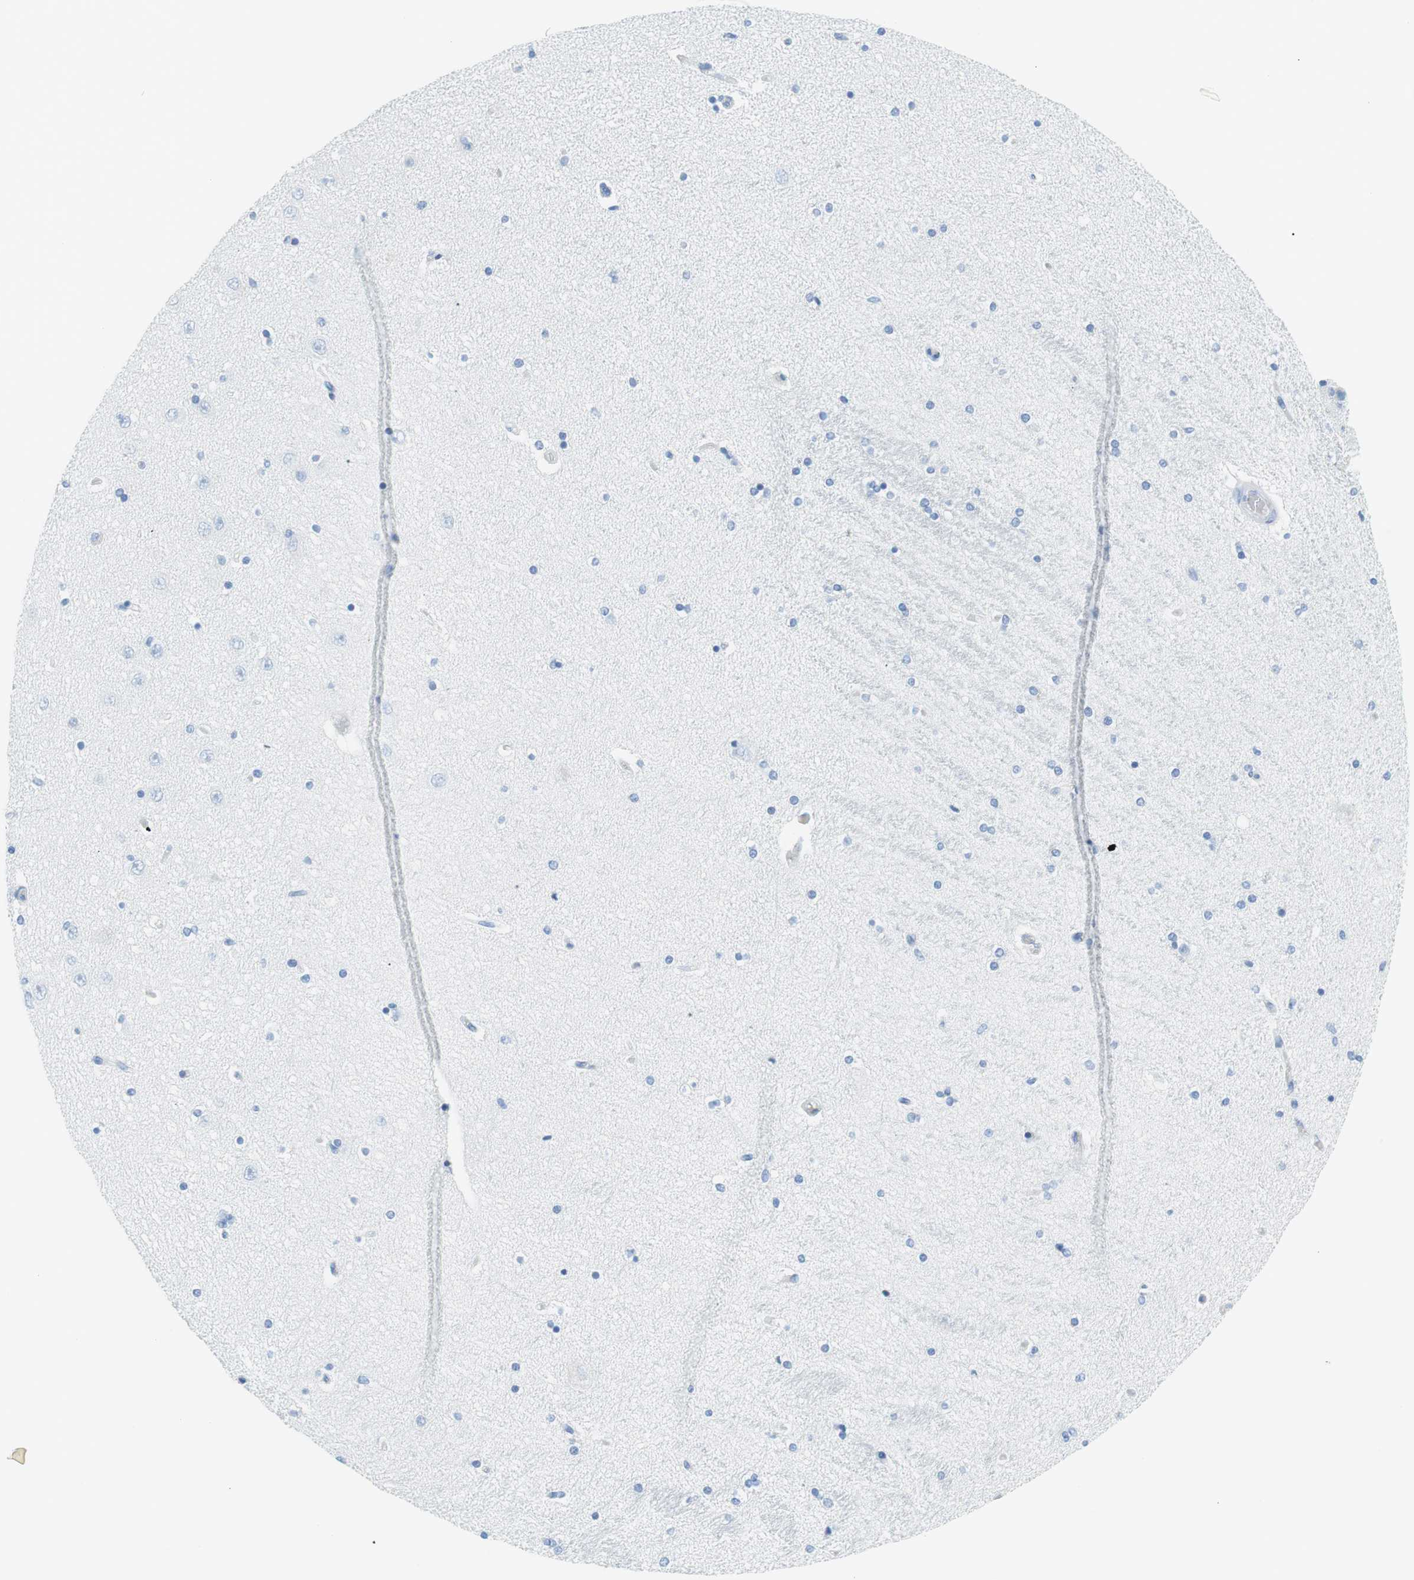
{"staining": {"intensity": "negative", "quantity": "none", "location": "none"}, "tissue": "hippocampus", "cell_type": "Glial cells", "image_type": "normal", "snomed": [{"axis": "morphology", "description": "Normal tissue, NOS"}, {"axis": "topography", "description": "Hippocampus"}], "caption": "Immunohistochemical staining of normal hippocampus reveals no significant expression in glial cells.", "gene": "MYH1", "patient": {"sex": "female", "age": 54}}